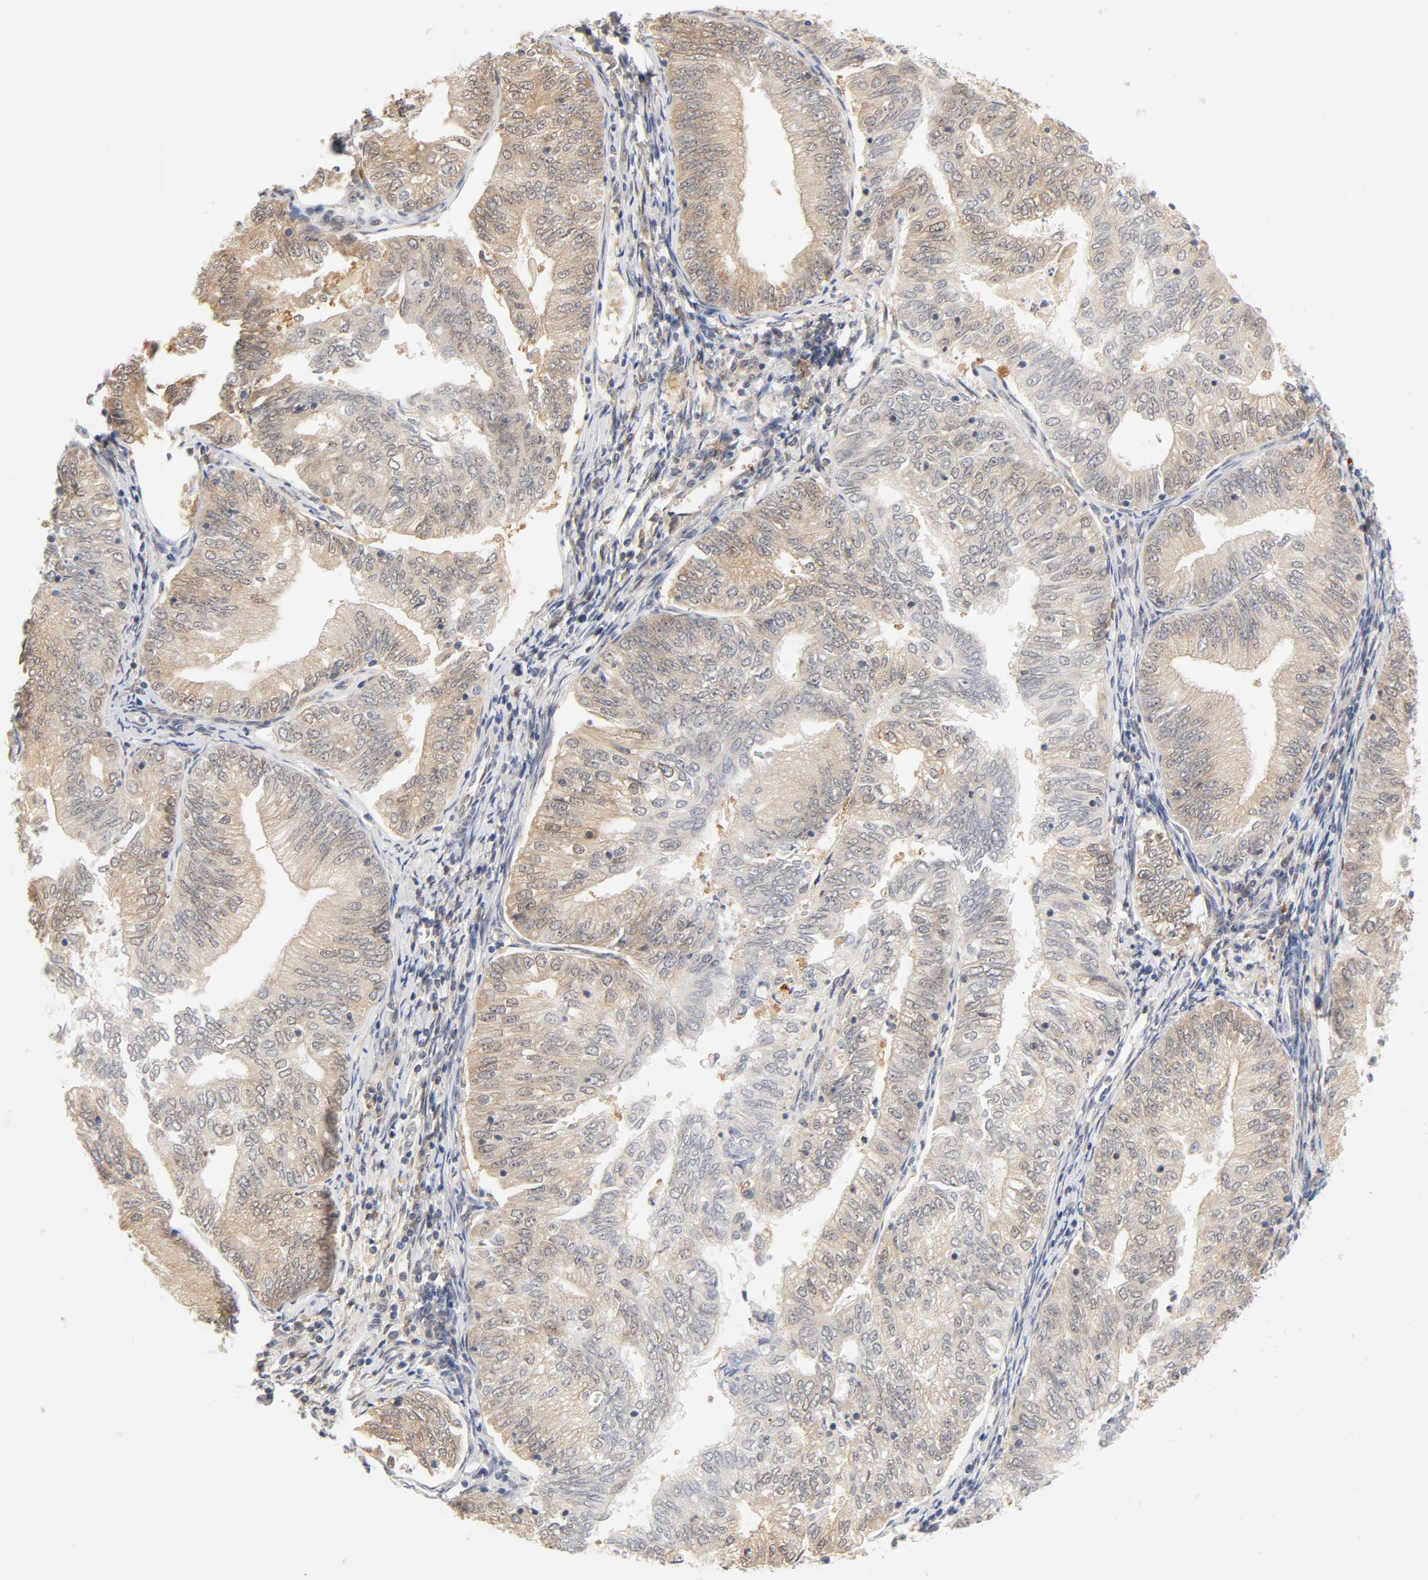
{"staining": {"intensity": "moderate", "quantity": ">75%", "location": "cytoplasmic/membranous"}, "tissue": "endometrial cancer", "cell_type": "Tumor cells", "image_type": "cancer", "snomed": [{"axis": "morphology", "description": "Adenocarcinoma, NOS"}, {"axis": "topography", "description": "Endometrium"}], "caption": "Protein expression analysis of human endometrial cancer reveals moderate cytoplasmic/membranous staining in about >75% of tumor cells.", "gene": "EIF4E", "patient": {"sex": "female", "age": 69}}